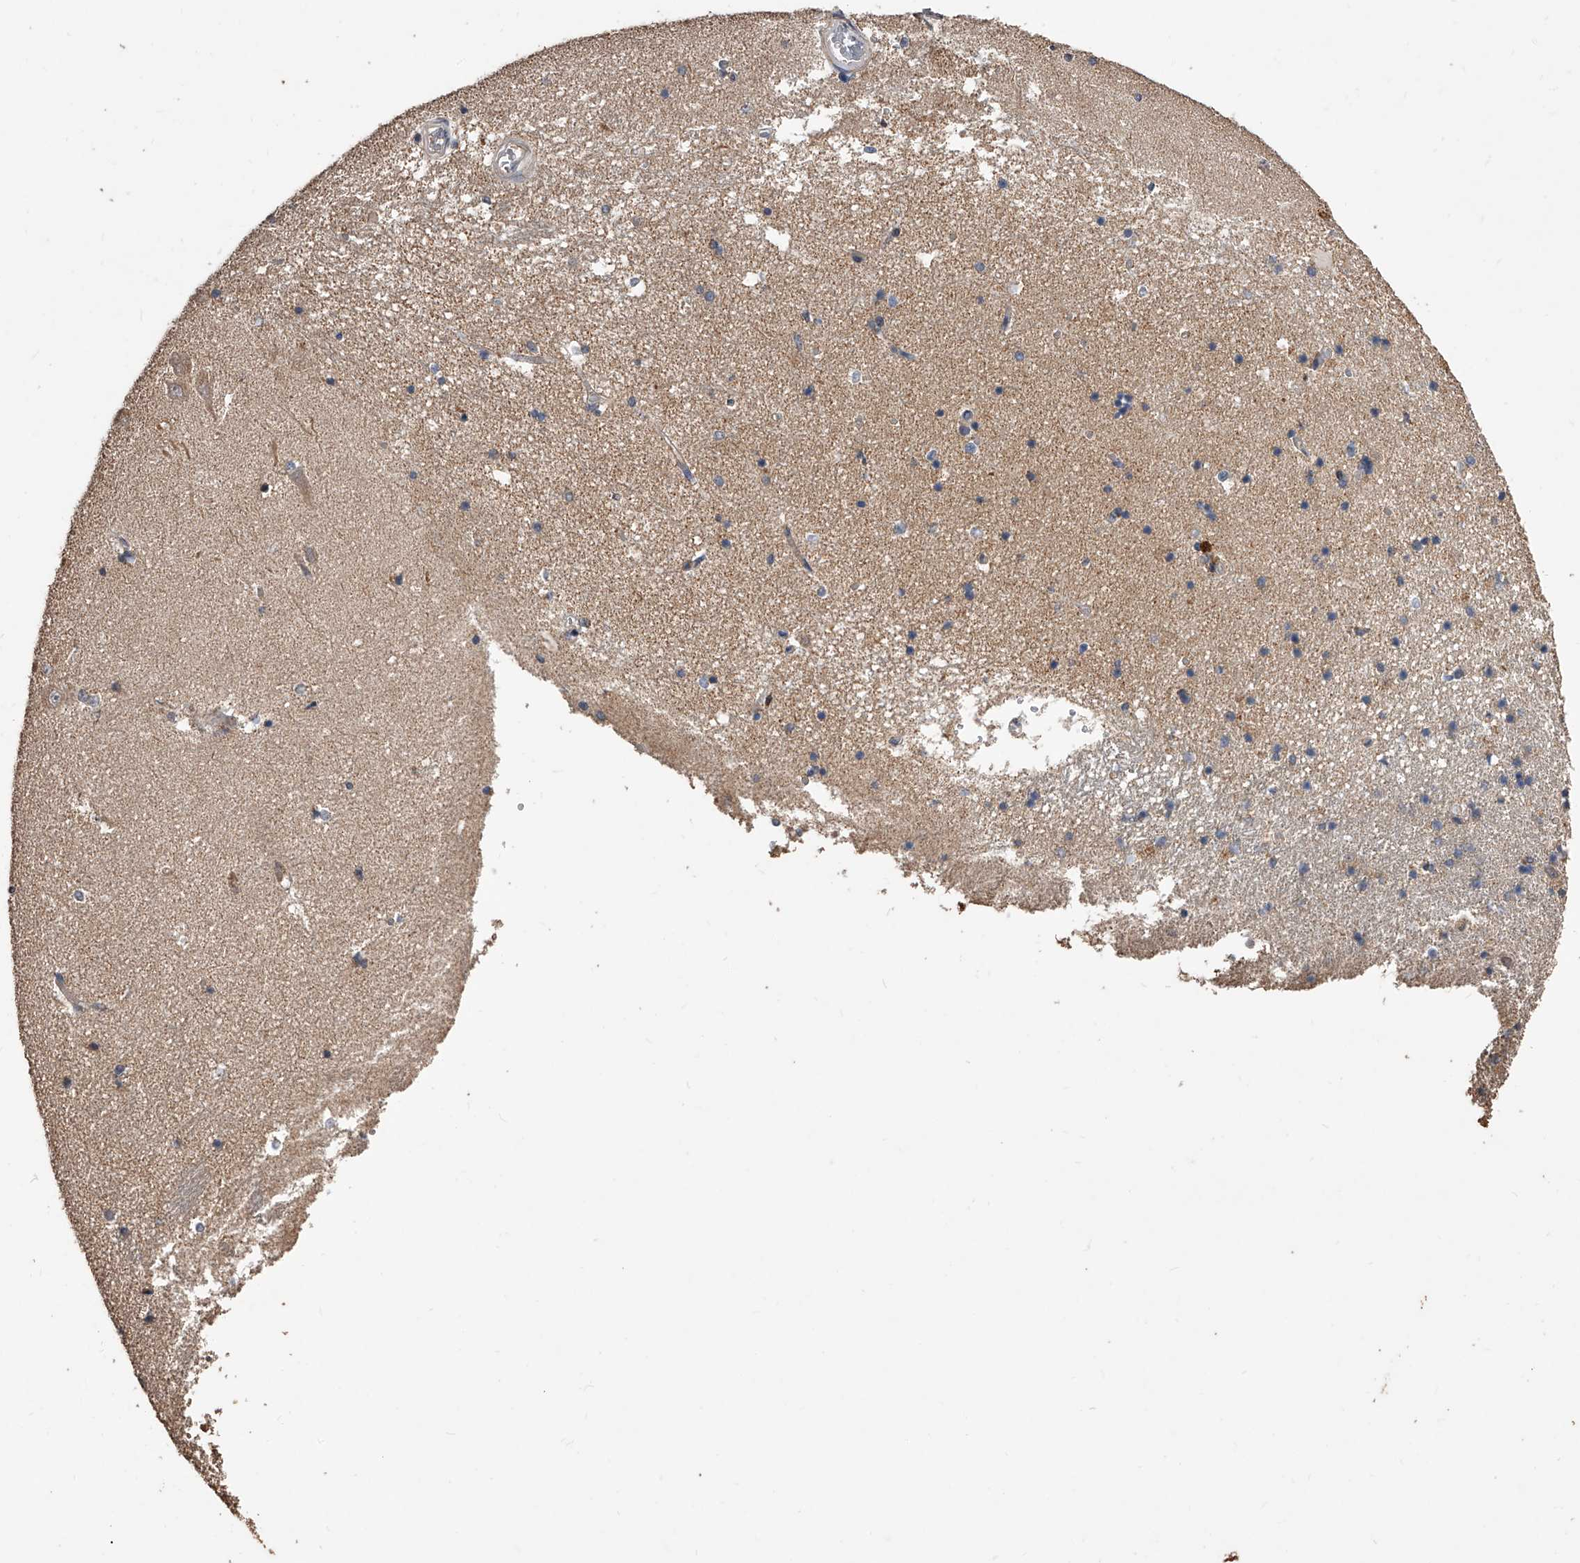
{"staining": {"intensity": "weak", "quantity": "25%-75%", "location": "cytoplasmic/membranous"}, "tissue": "hippocampus", "cell_type": "Glial cells", "image_type": "normal", "snomed": [{"axis": "morphology", "description": "Normal tissue, NOS"}, {"axis": "topography", "description": "Hippocampus"}], "caption": "Immunohistochemical staining of benign human hippocampus reveals weak cytoplasmic/membranous protein expression in approximately 25%-75% of glial cells. The staining was performed using DAB (3,3'-diaminobenzidine), with brown indicating positive protein expression. Nuclei are stained blue with hematoxylin.", "gene": "LTV1", "patient": {"sex": "male", "age": 45}}